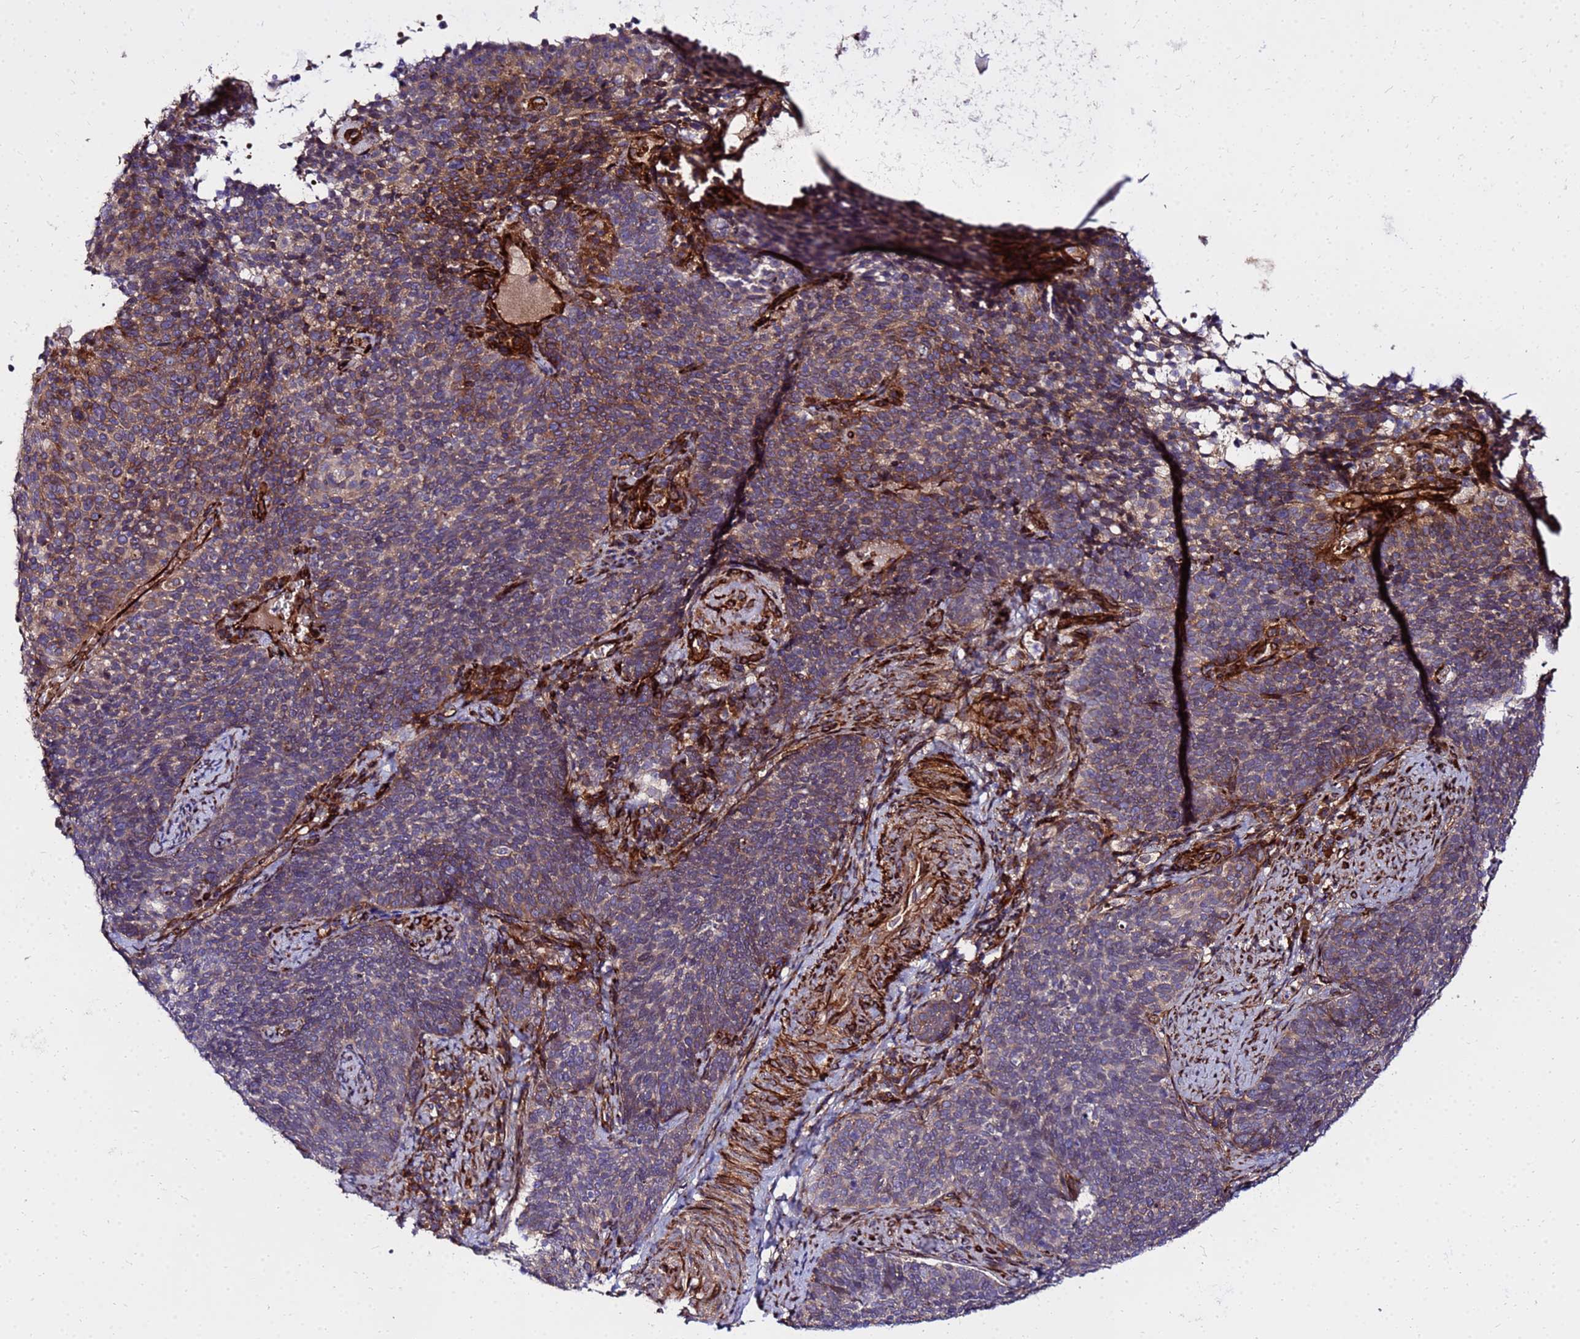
{"staining": {"intensity": "moderate", "quantity": "25%-75%", "location": "cytoplasmic/membranous"}, "tissue": "cervical cancer", "cell_type": "Tumor cells", "image_type": "cancer", "snomed": [{"axis": "morphology", "description": "Normal tissue, NOS"}, {"axis": "morphology", "description": "Squamous cell carcinoma, NOS"}, {"axis": "topography", "description": "Cervix"}], "caption": "High-power microscopy captured an IHC image of cervical squamous cell carcinoma, revealing moderate cytoplasmic/membranous positivity in approximately 25%-75% of tumor cells.", "gene": "WWC2", "patient": {"sex": "female", "age": 39}}